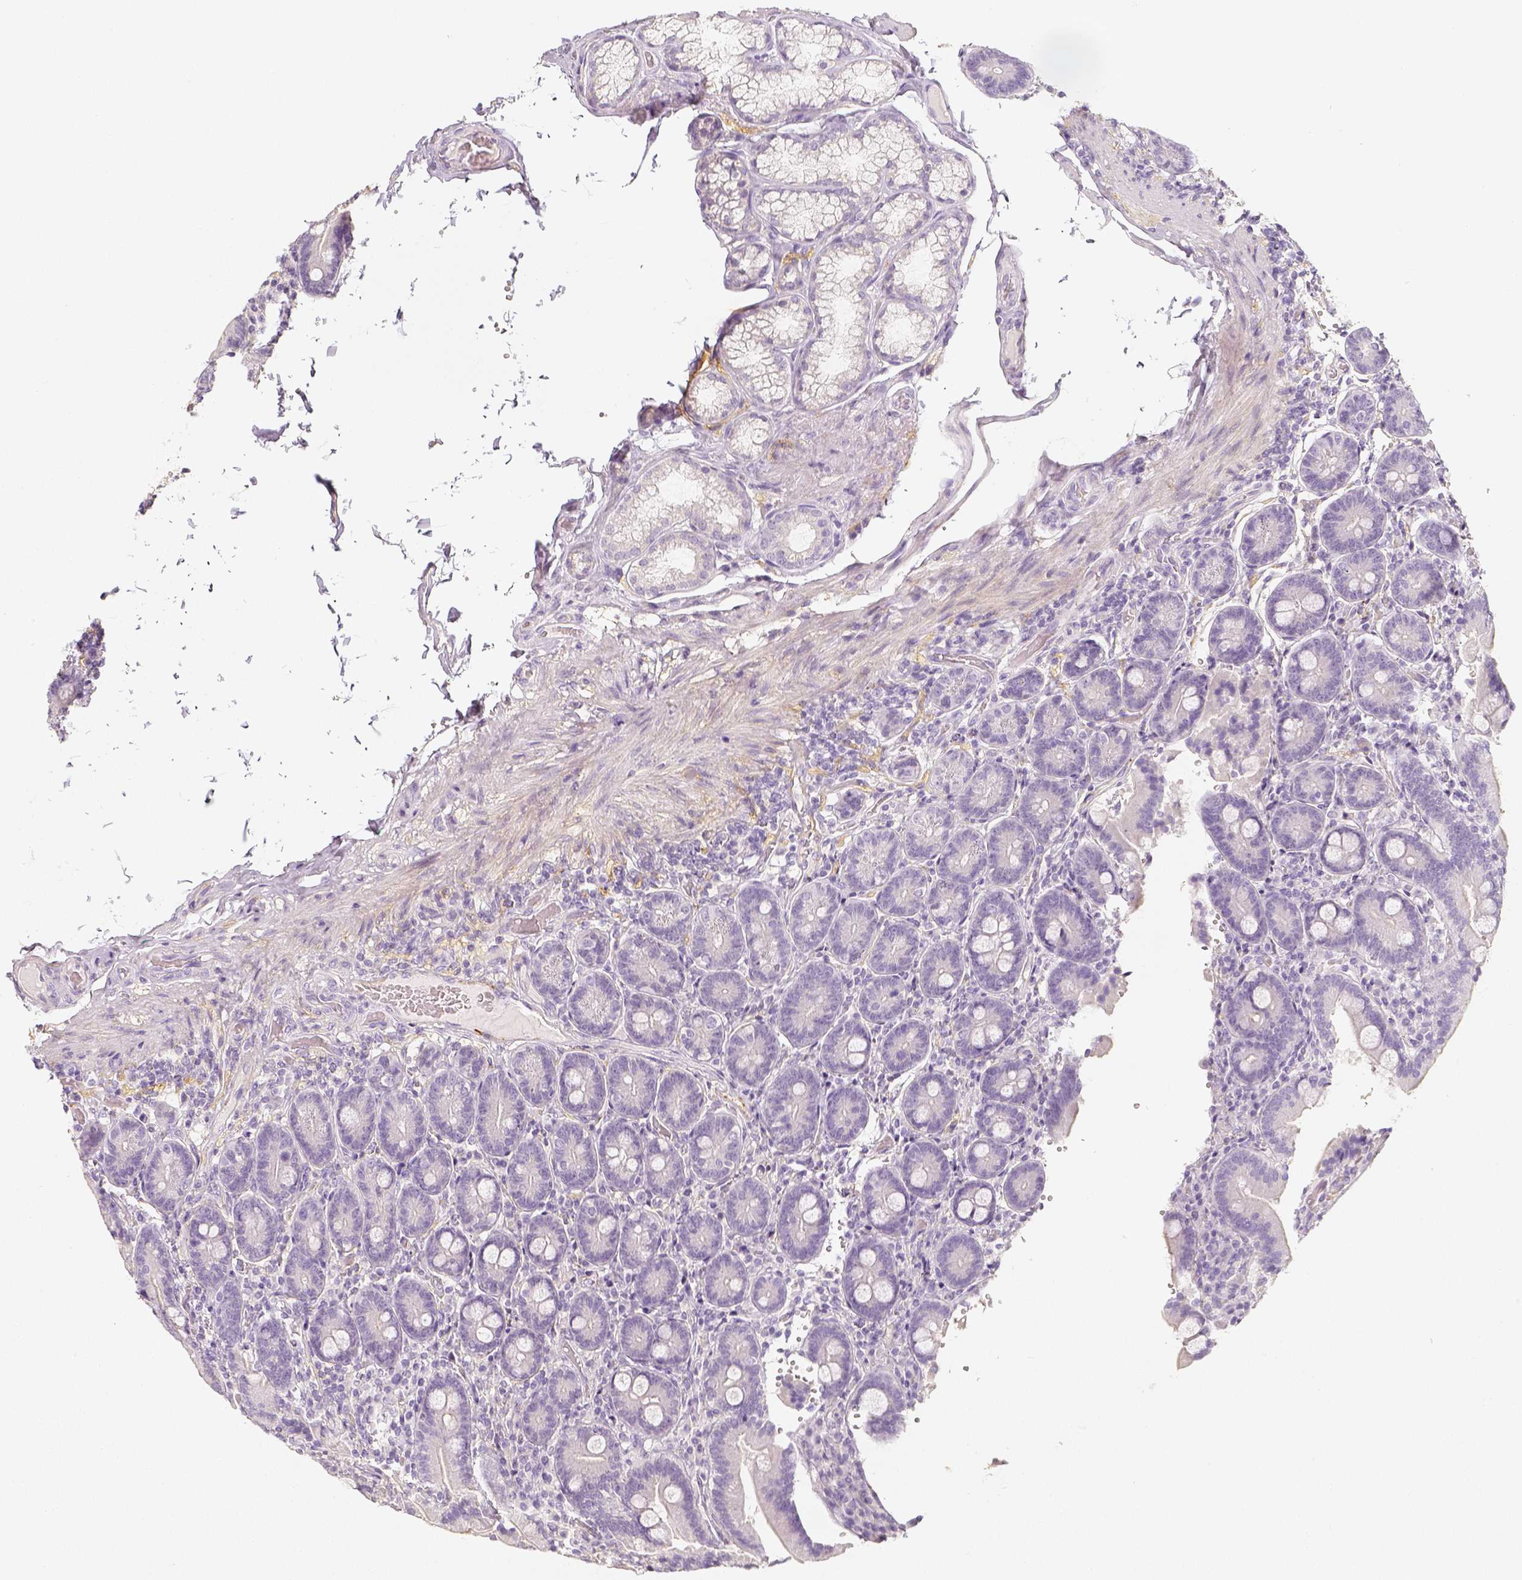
{"staining": {"intensity": "negative", "quantity": "none", "location": "none"}, "tissue": "duodenum", "cell_type": "Glandular cells", "image_type": "normal", "snomed": [{"axis": "morphology", "description": "Normal tissue, NOS"}, {"axis": "topography", "description": "Duodenum"}], "caption": "High power microscopy micrograph of an IHC histopathology image of benign duodenum, revealing no significant staining in glandular cells.", "gene": "THY1", "patient": {"sex": "female", "age": 62}}